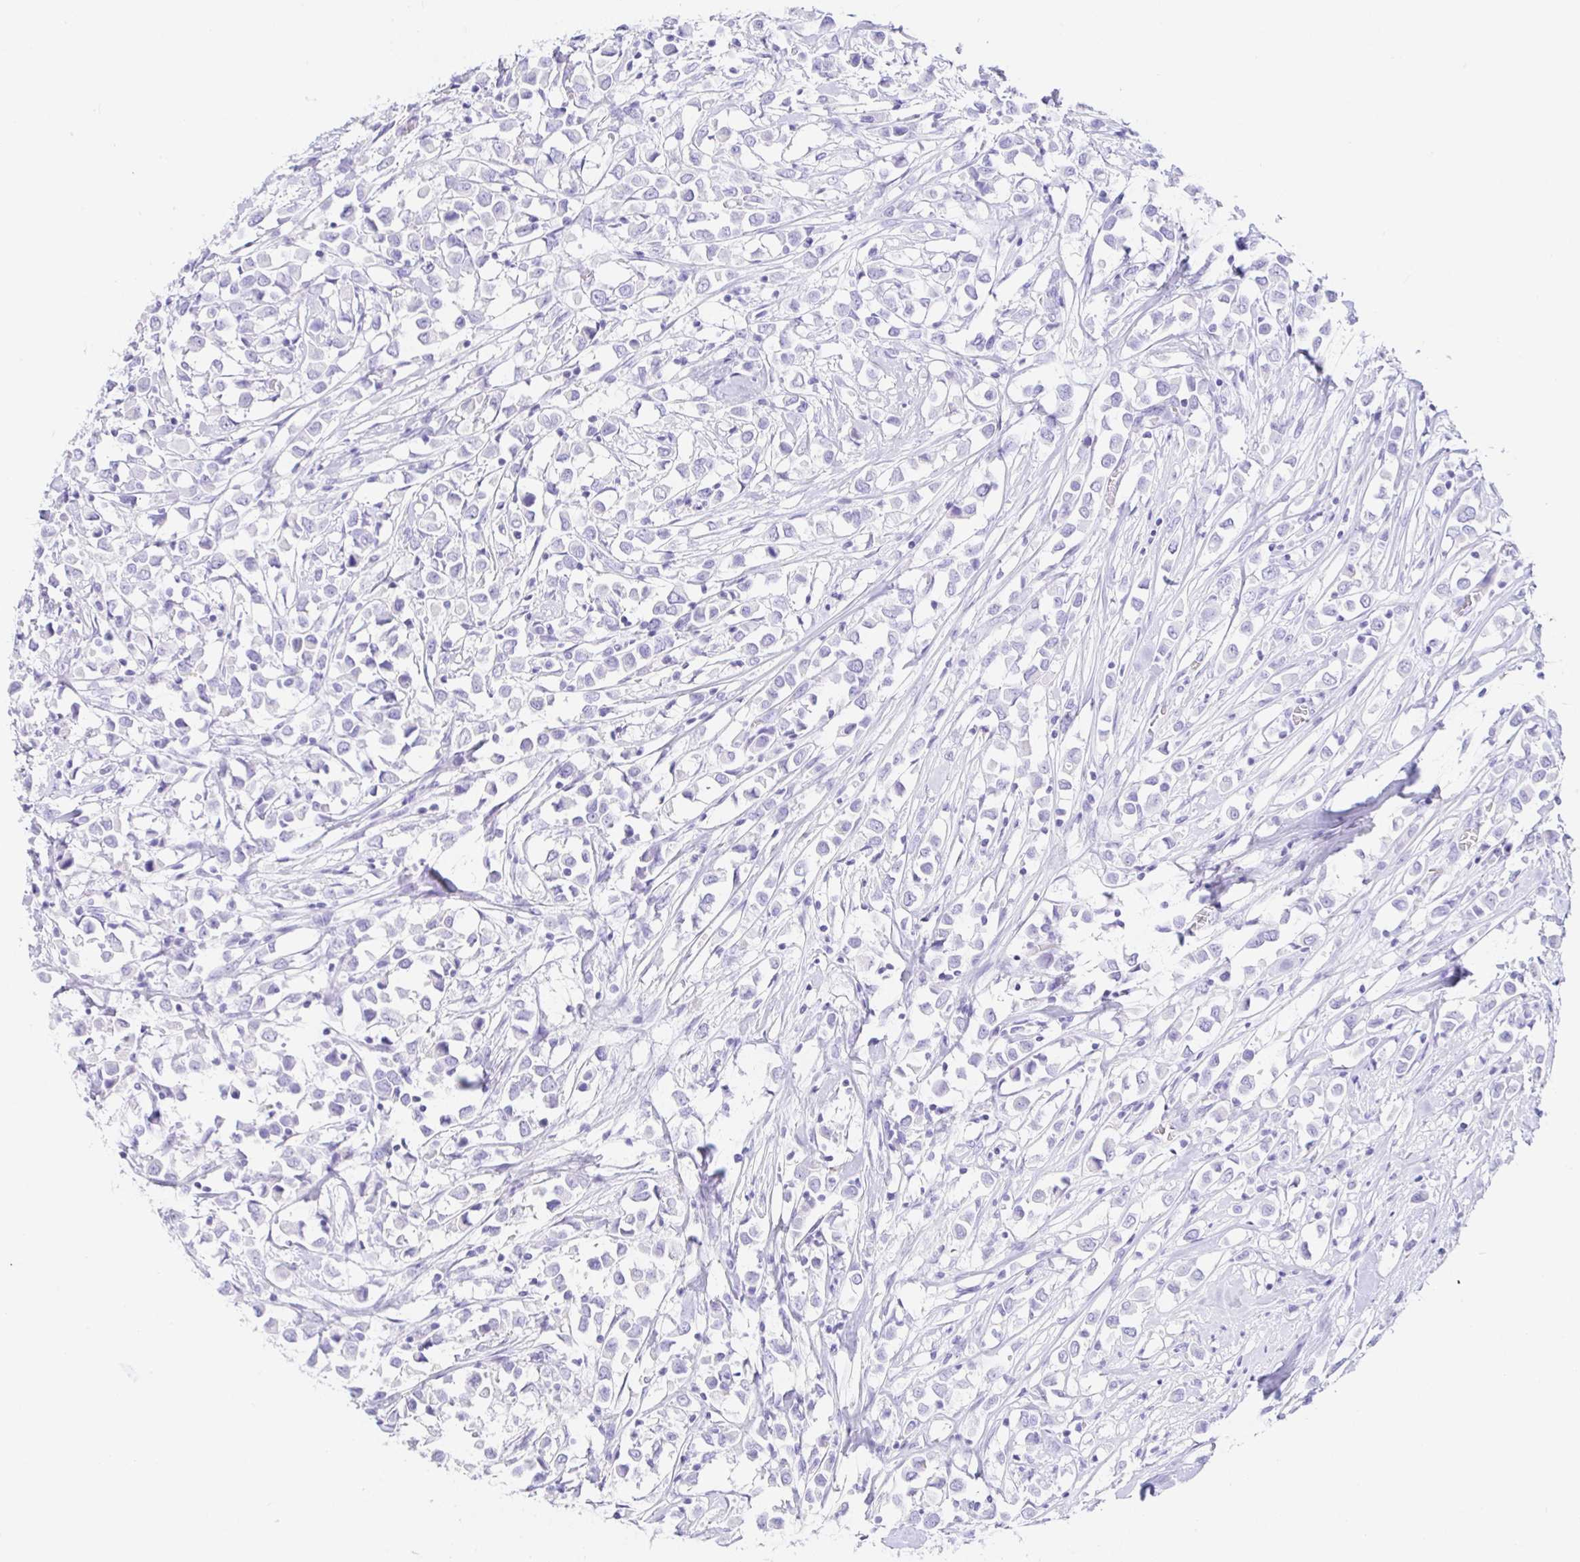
{"staining": {"intensity": "negative", "quantity": "none", "location": "none"}, "tissue": "breast cancer", "cell_type": "Tumor cells", "image_type": "cancer", "snomed": [{"axis": "morphology", "description": "Duct carcinoma"}, {"axis": "topography", "description": "Breast"}], "caption": "This is an immunohistochemistry (IHC) photomicrograph of breast cancer (invasive ductal carcinoma). There is no staining in tumor cells.", "gene": "PAX8", "patient": {"sex": "female", "age": 61}}